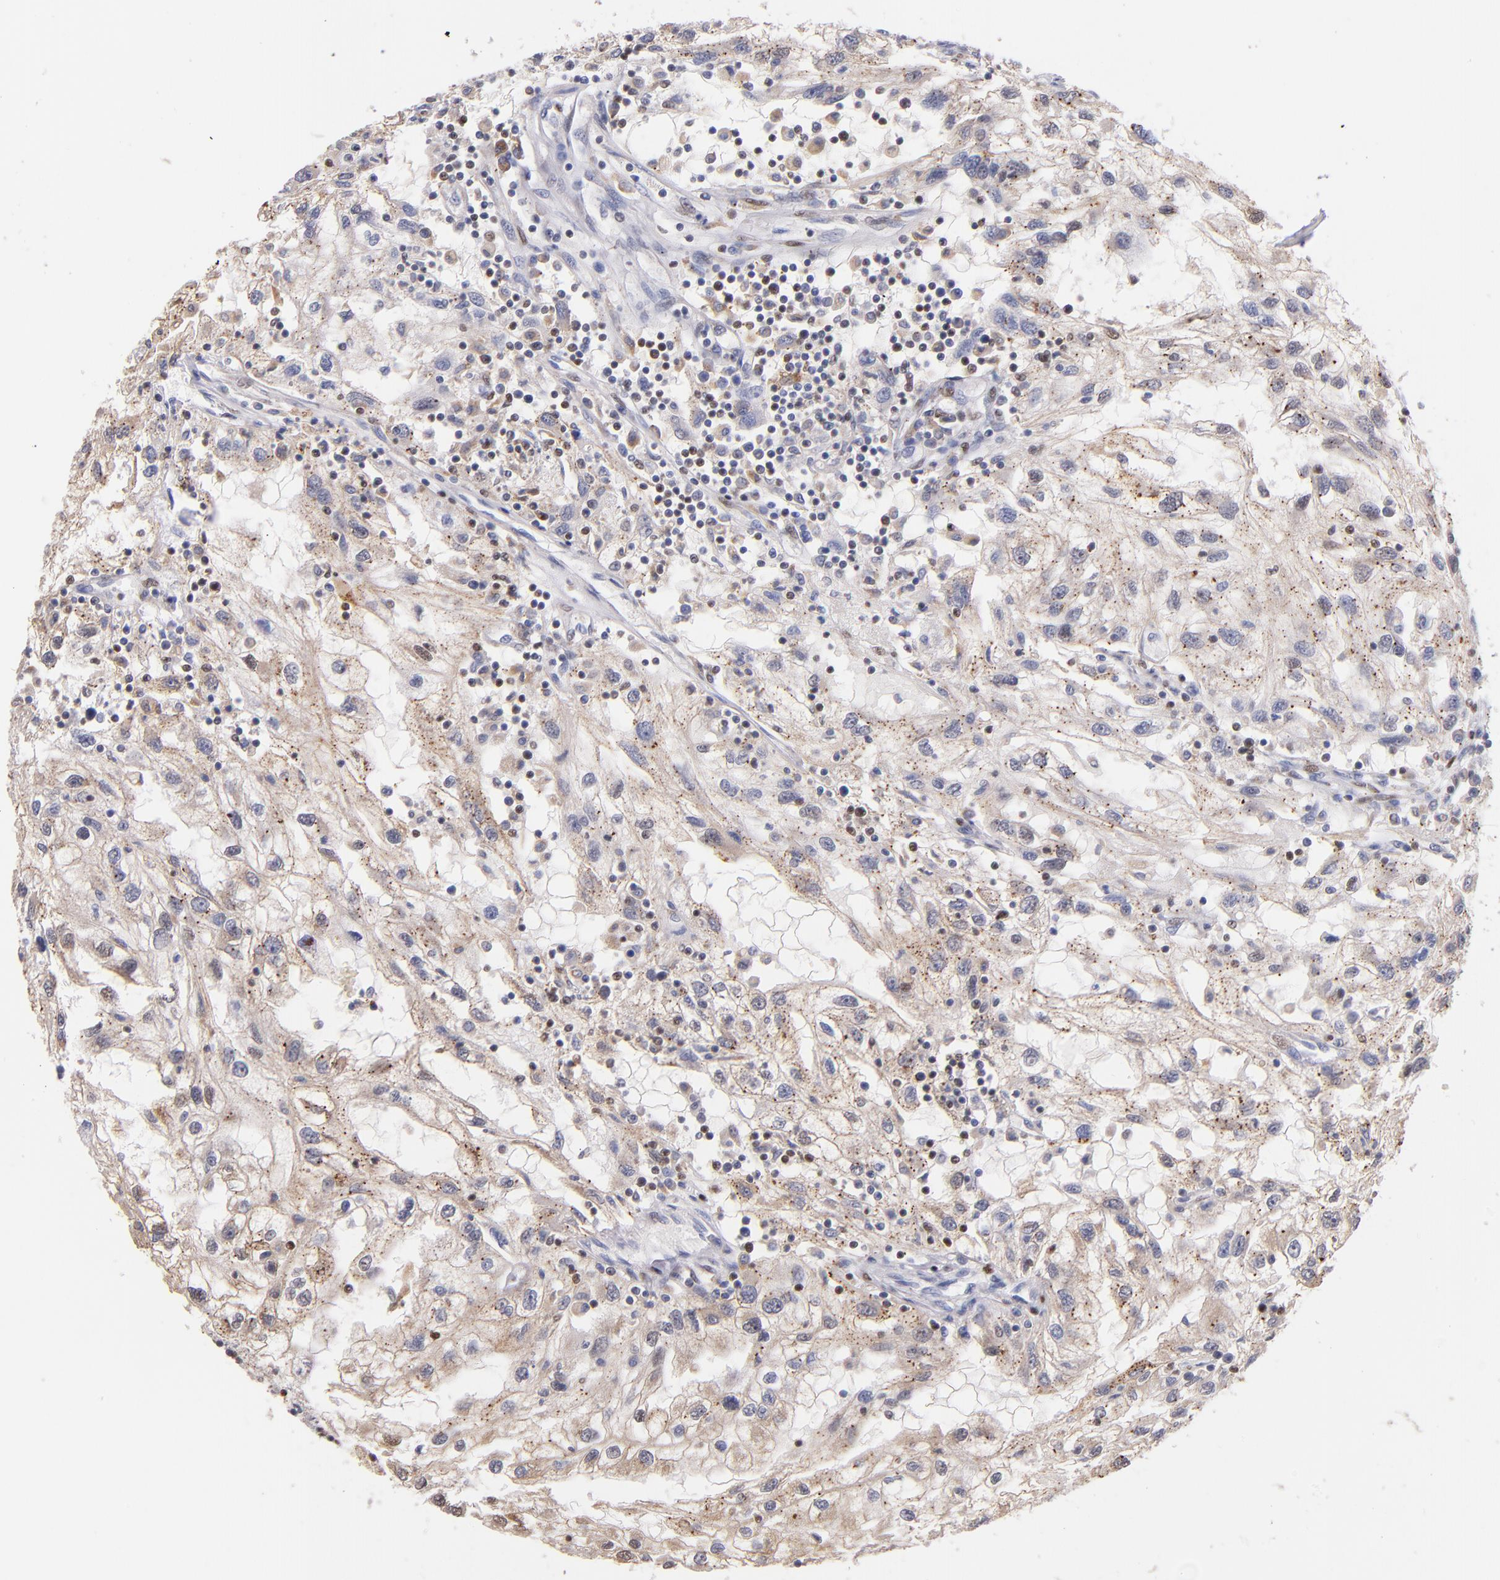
{"staining": {"intensity": "weak", "quantity": "<25%", "location": "nuclear"}, "tissue": "renal cancer", "cell_type": "Tumor cells", "image_type": "cancer", "snomed": [{"axis": "morphology", "description": "Normal tissue, NOS"}, {"axis": "morphology", "description": "Adenocarcinoma, NOS"}, {"axis": "topography", "description": "Kidney"}], "caption": "The micrograph displays no significant positivity in tumor cells of adenocarcinoma (renal).", "gene": "SRF", "patient": {"sex": "male", "age": 71}}